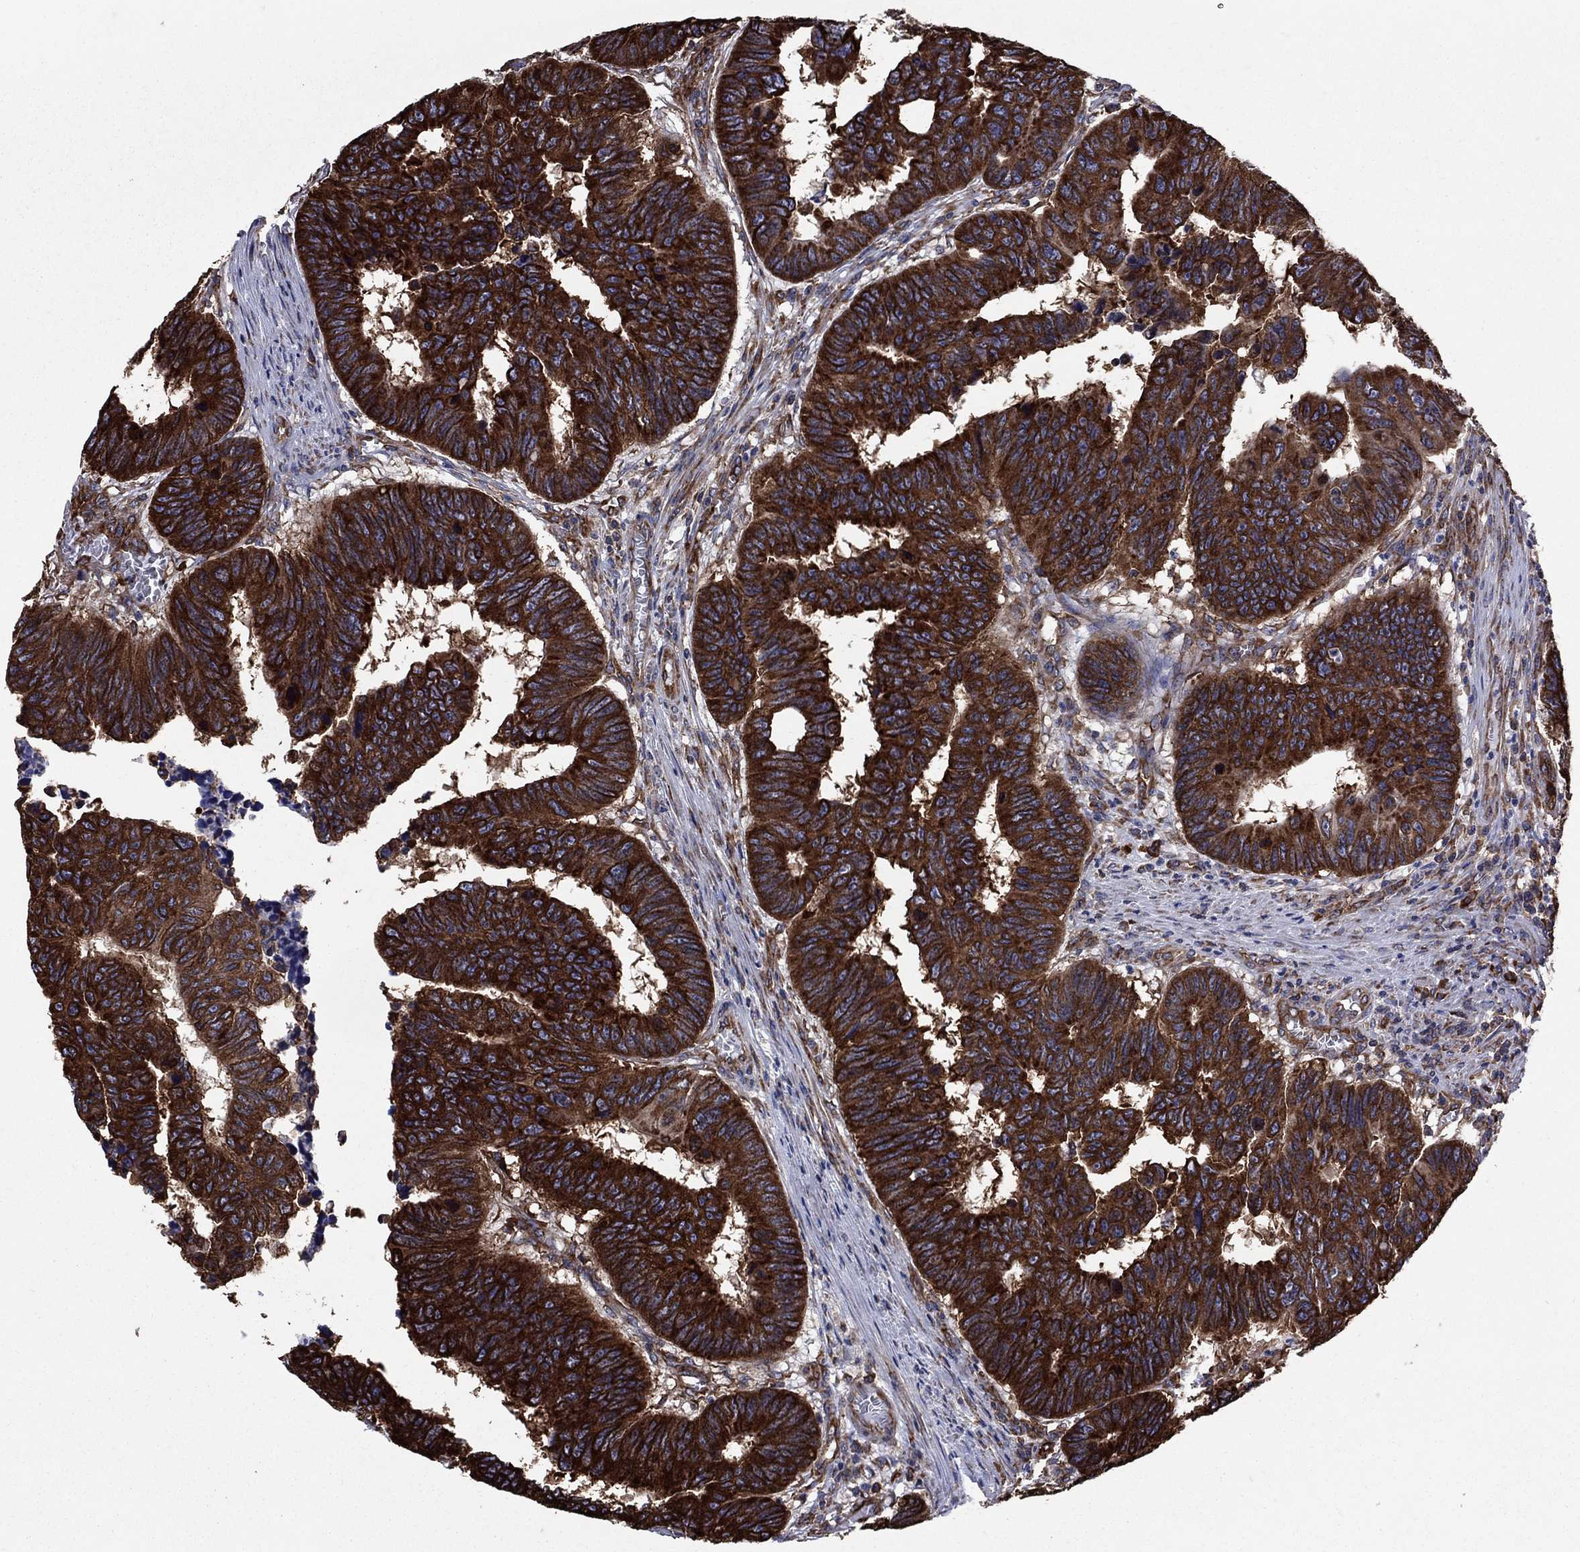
{"staining": {"intensity": "strong", "quantity": ">75%", "location": "cytoplasmic/membranous"}, "tissue": "colorectal cancer", "cell_type": "Tumor cells", "image_type": "cancer", "snomed": [{"axis": "morphology", "description": "Adenocarcinoma, NOS"}, {"axis": "topography", "description": "Appendix"}, {"axis": "topography", "description": "Colon"}, {"axis": "topography", "description": "Cecum"}, {"axis": "topography", "description": "Colon asc"}], "caption": "About >75% of tumor cells in colorectal adenocarcinoma demonstrate strong cytoplasmic/membranous protein positivity as visualized by brown immunohistochemical staining.", "gene": "YBX1", "patient": {"sex": "female", "age": 85}}